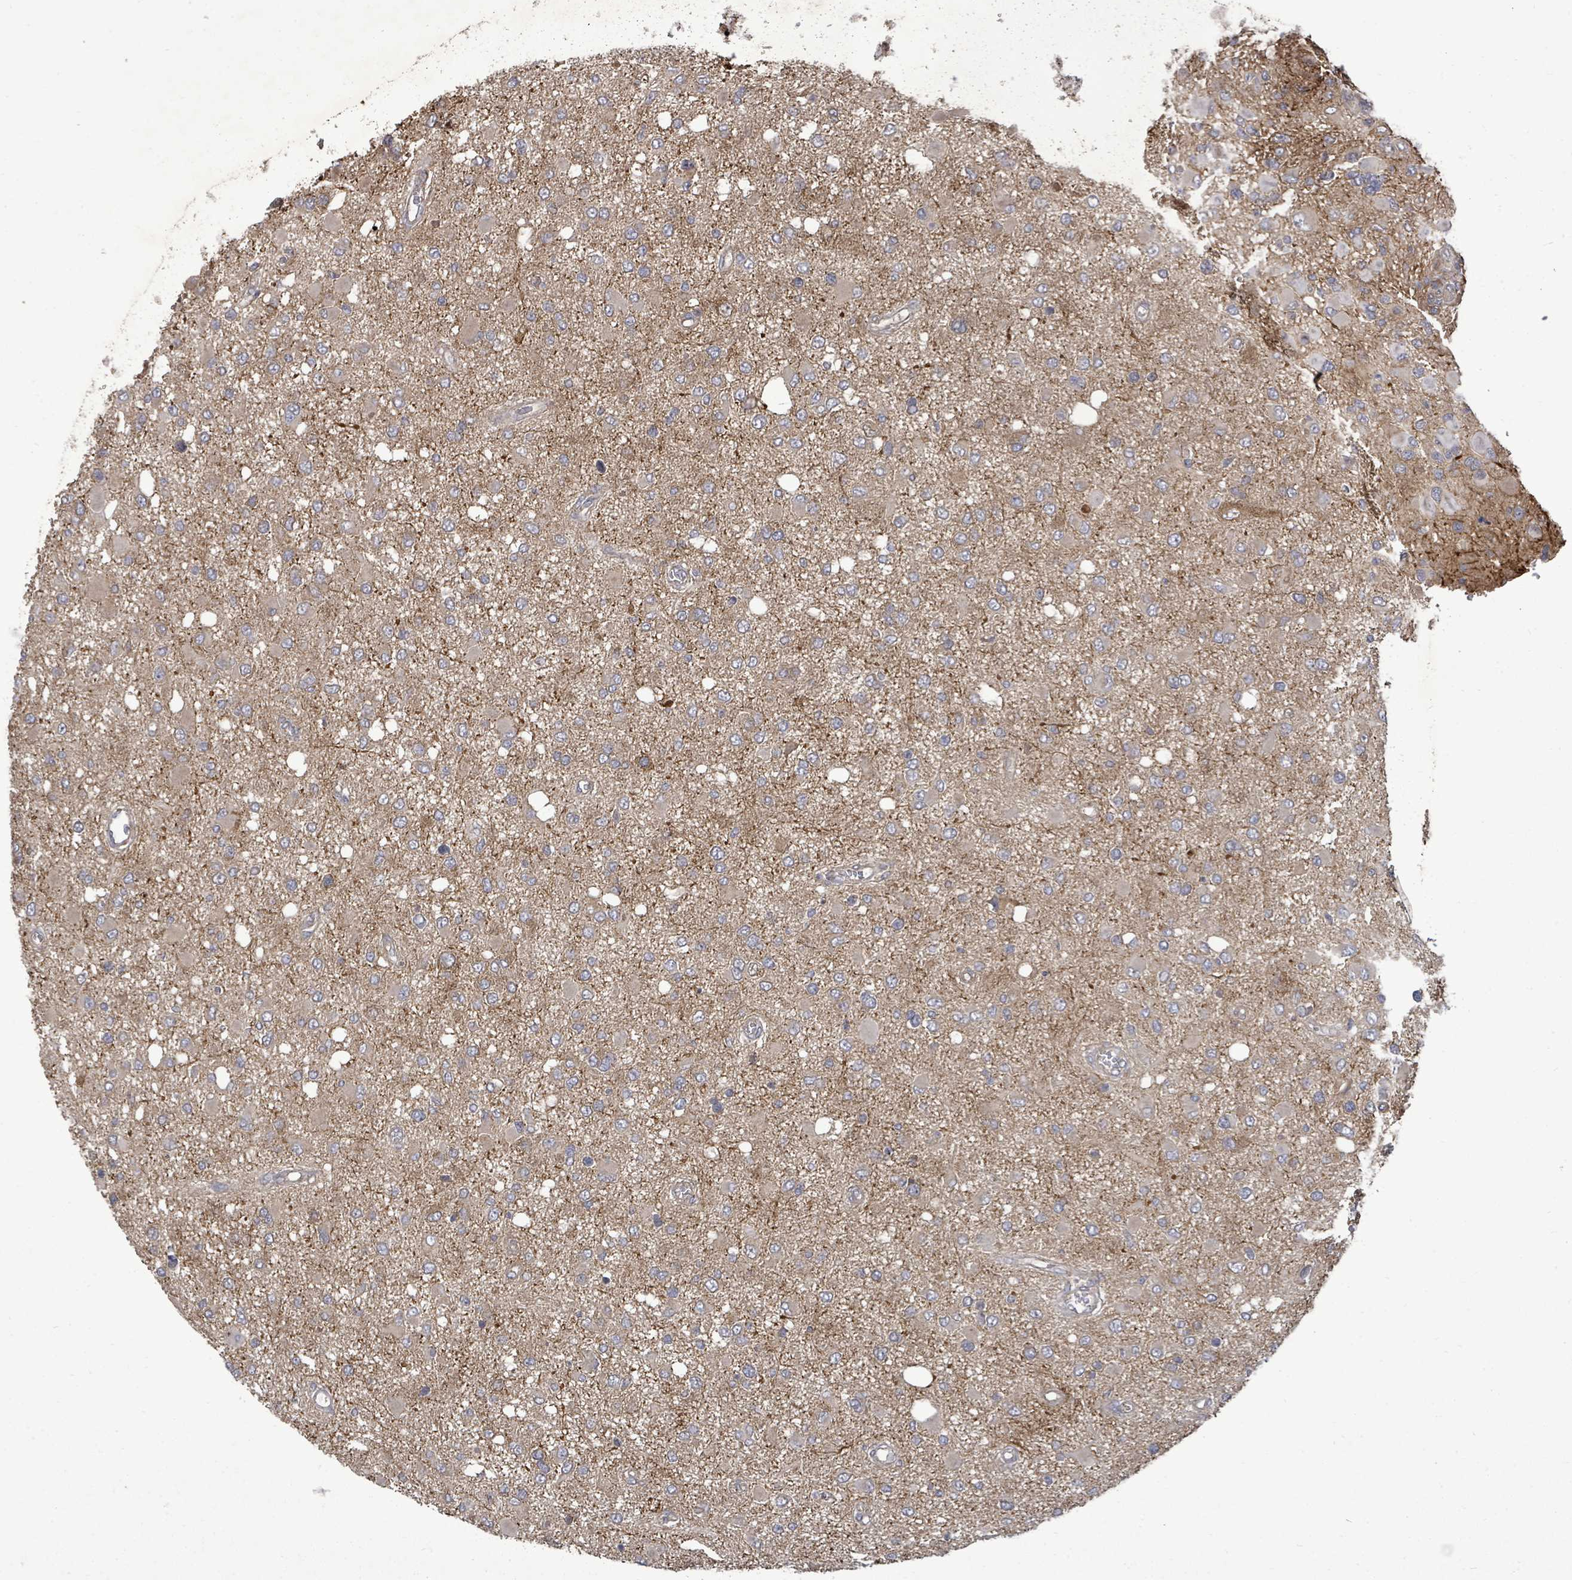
{"staining": {"intensity": "weak", "quantity": "25%-75%", "location": "cytoplasmic/membranous"}, "tissue": "glioma", "cell_type": "Tumor cells", "image_type": "cancer", "snomed": [{"axis": "morphology", "description": "Glioma, malignant, High grade"}, {"axis": "topography", "description": "Brain"}], "caption": "Brown immunohistochemical staining in glioma exhibits weak cytoplasmic/membranous staining in about 25%-75% of tumor cells.", "gene": "KRTAP27-1", "patient": {"sex": "male", "age": 53}}